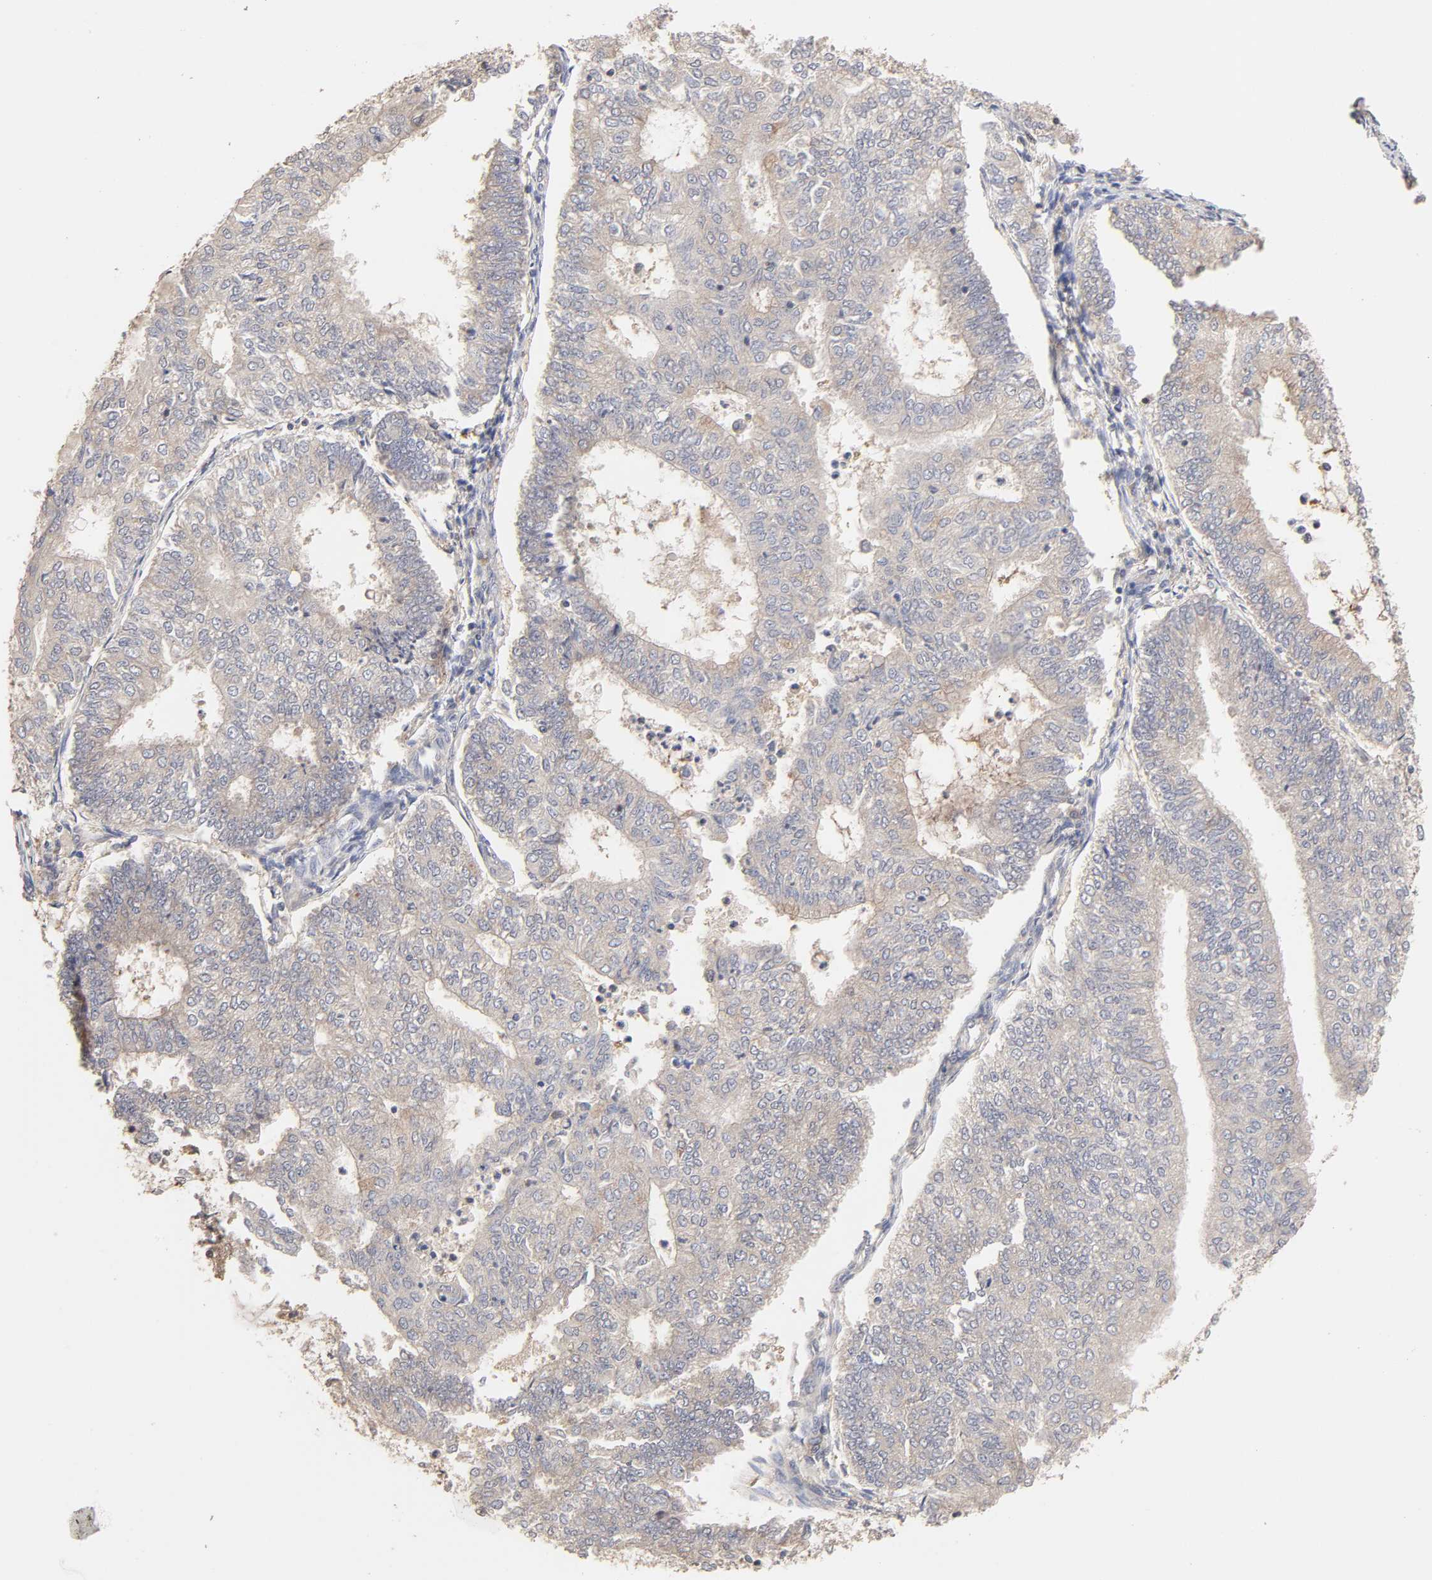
{"staining": {"intensity": "weak", "quantity": ">75%", "location": "cytoplasmic/membranous"}, "tissue": "endometrial cancer", "cell_type": "Tumor cells", "image_type": "cancer", "snomed": [{"axis": "morphology", "description": "Adenocarcinoma, NOS"}, {"axis": "topography", "description": "Endometrium"}], "caption": "Tumor cells reveal weak cytoplasmic/membranous positivity in about >75% of cells in adenocarcinoma (endometrial). (Stains: DAB (3,3'-diaminobenzidine) in brown, nuclei in blue, Microscopy: brightfield microscopy at high magnification).", "gene": "AP1G2", "patient": {"sex": "female", "age": 59}}